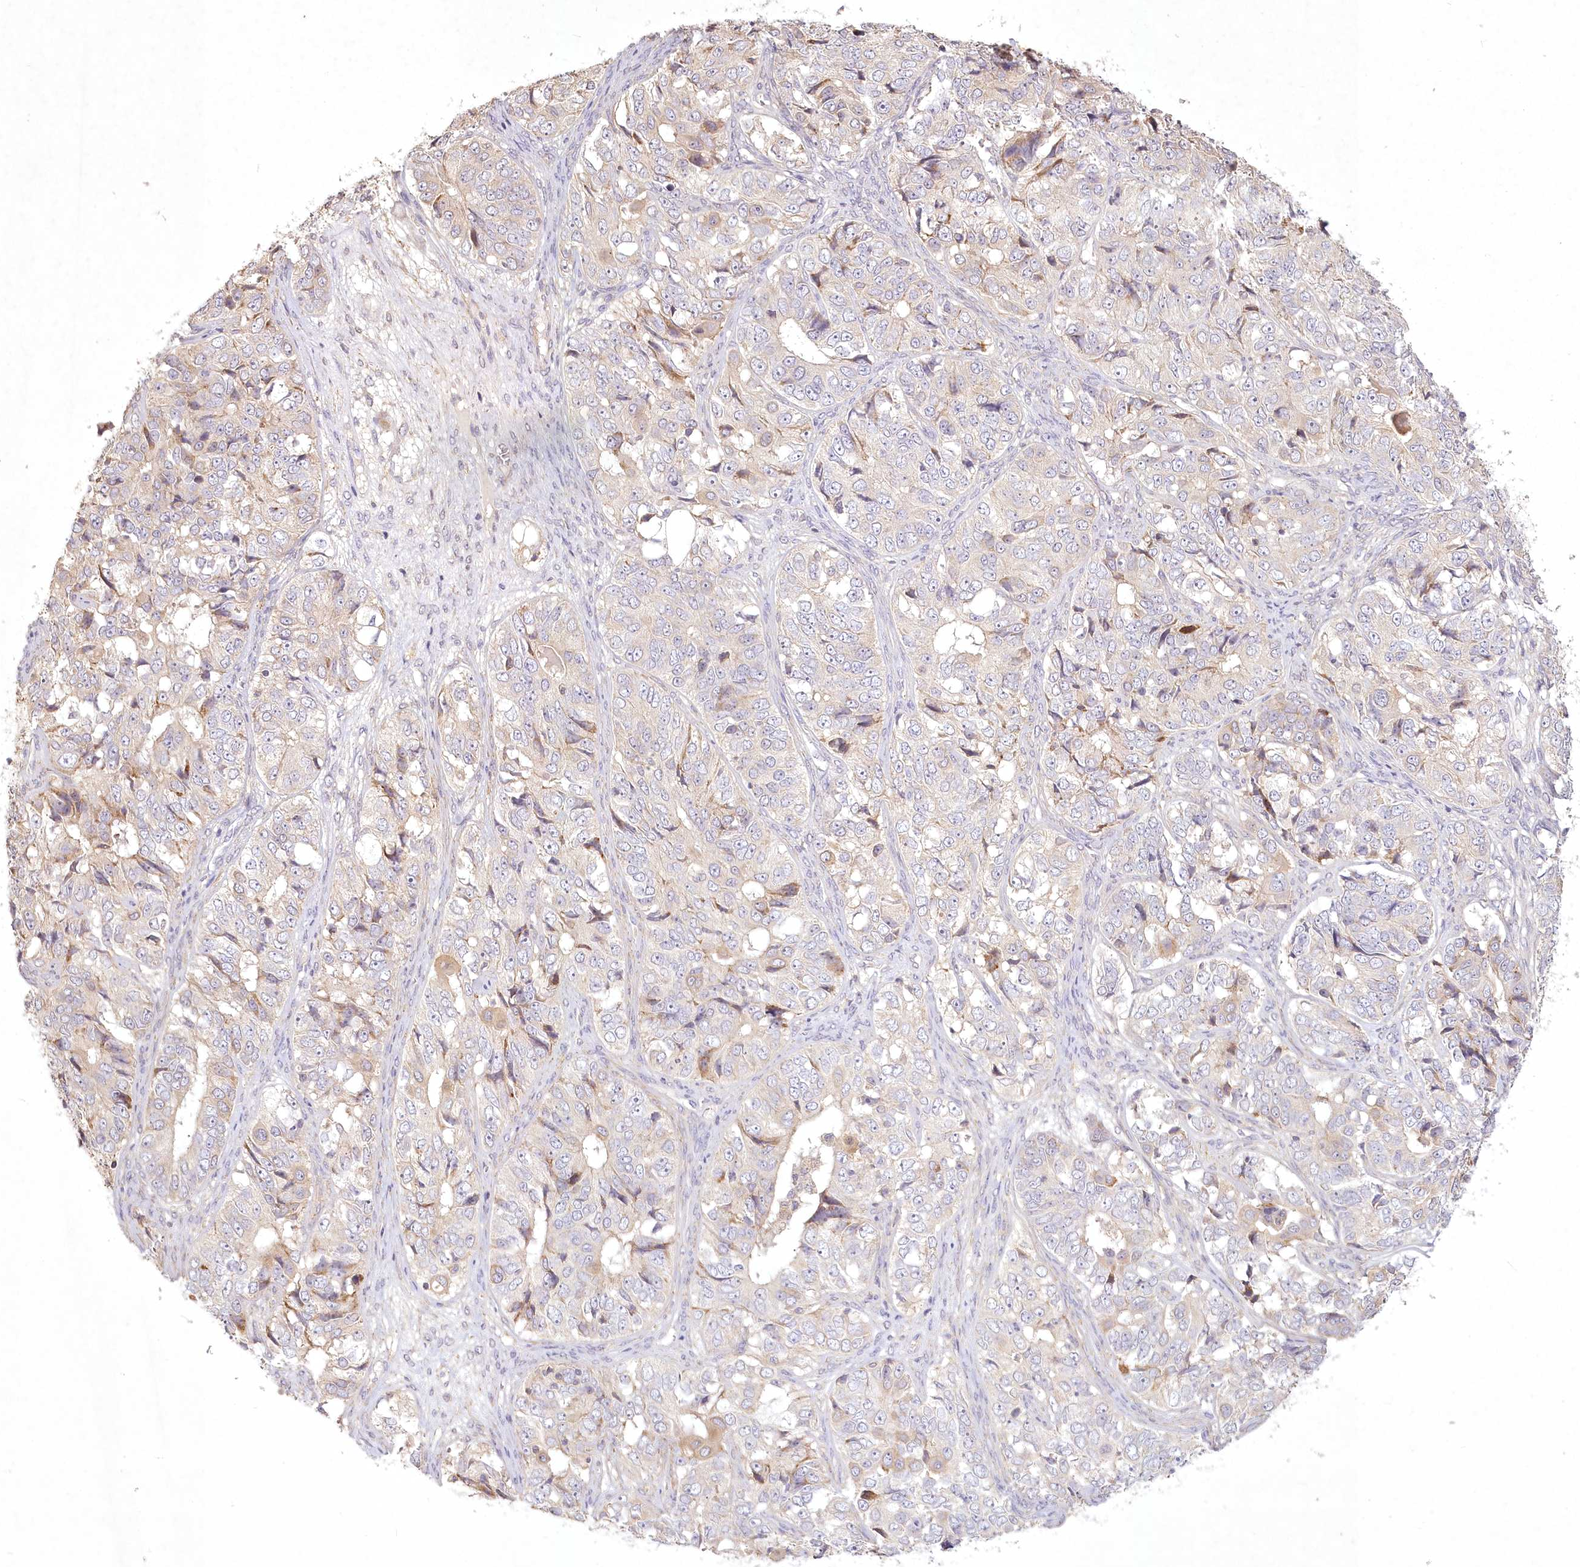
{"staining": {"intensity": "negative", "quantity": "none", "location": "none"}, "tissue": "ovarian cancer", "cell_type": "Tumor cells", "image_type": "cancer", "snomed": [{"axis": "morphology", "description": "Carcinoma, endometroid"}, {"axis": "topography", "description": "Ovary"}], "caption": "DAB (3,3'-diaminobenzidine) immunohistochemical staining of human ovarian cancer (endometroid carcinoma) reveals no significant expression in tumor cells. (Brightfield microscopy of DAB (3,3'-diaminobenzidine) immunohistochemistry (IHC) at high magnification).", "gene": "INPP4B", "patient": {"sex": "female", "age": 51}}